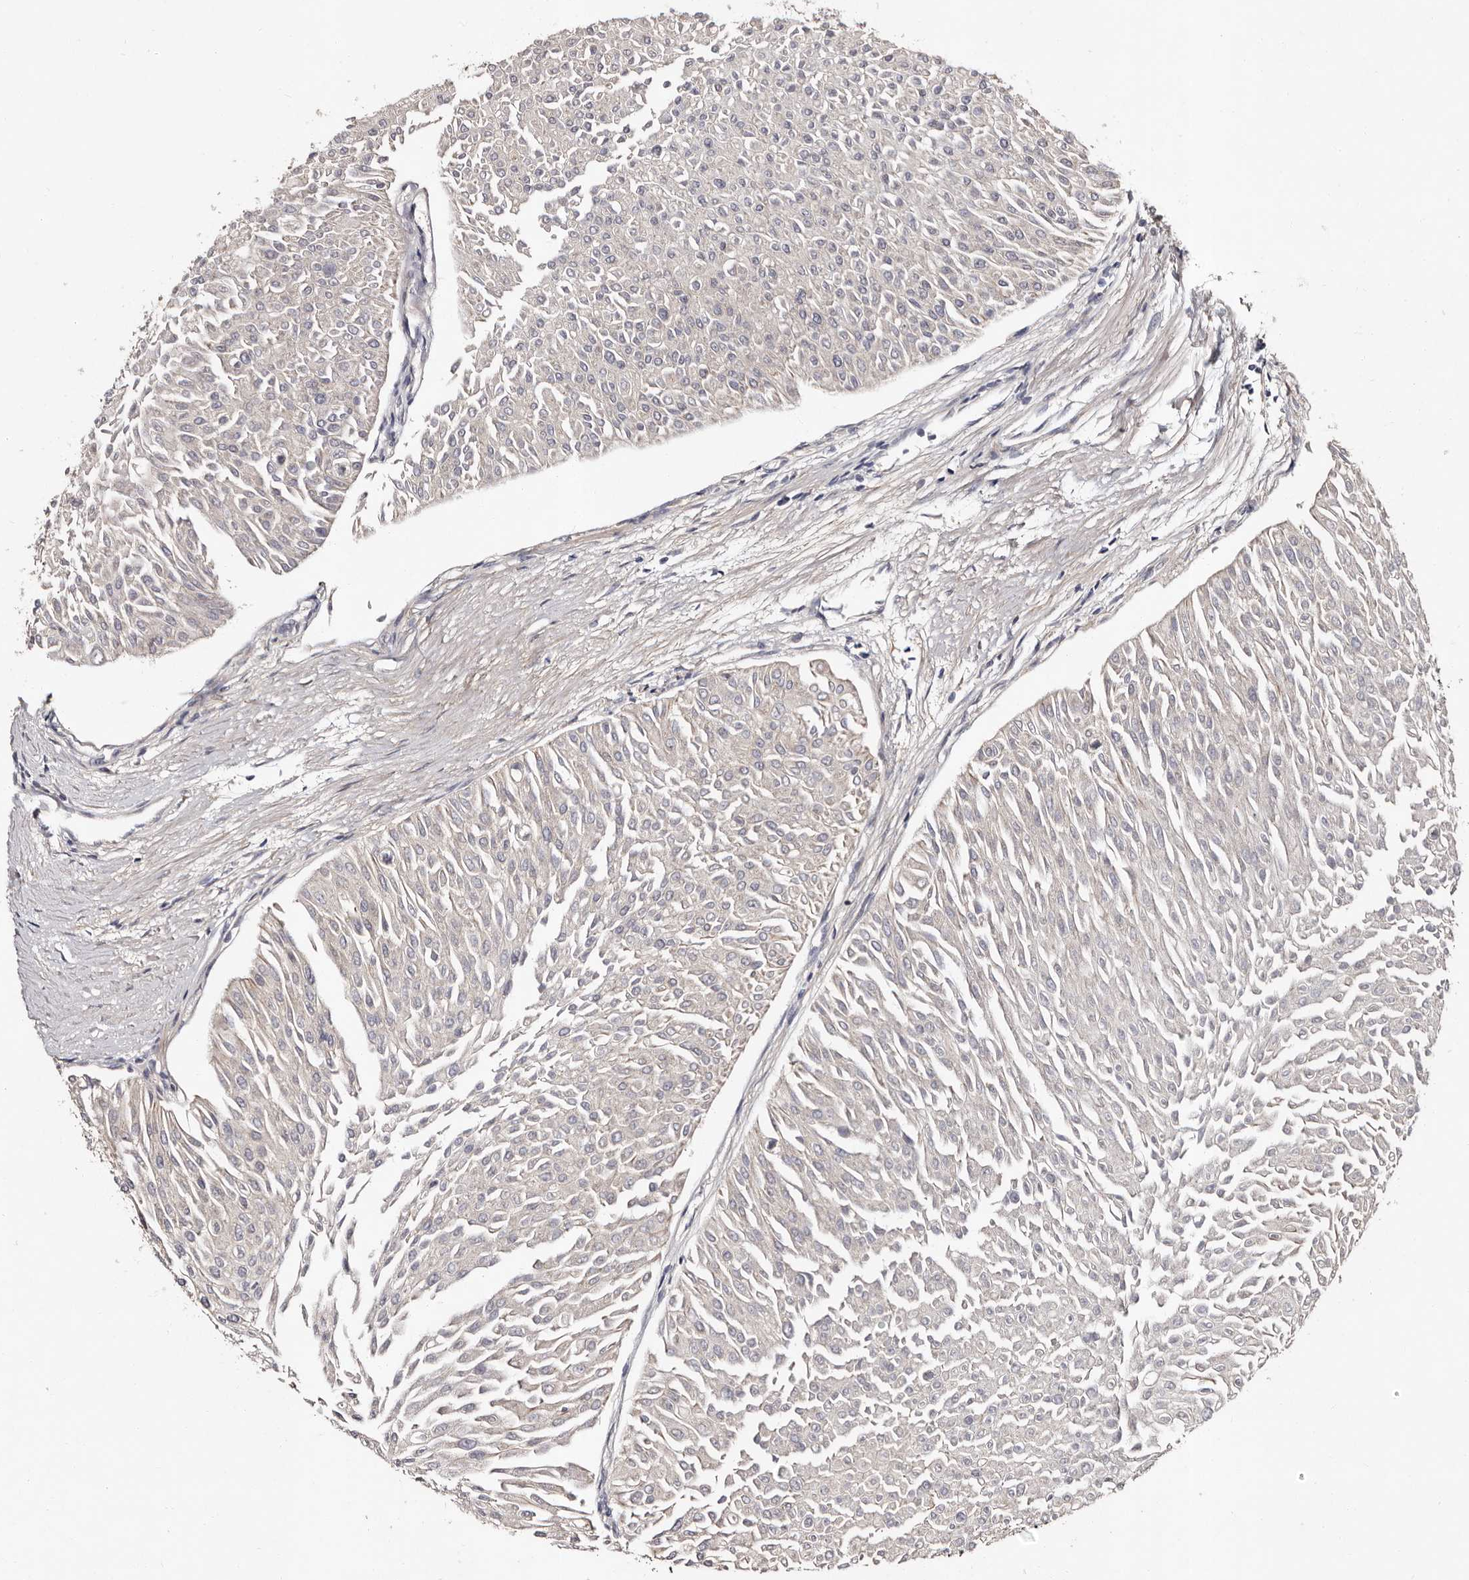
{"staining": {"intensity": "negative", "quantity": "none", "location": "none"}, "tissue": "urothelial cancer", "cell_type": "Tumor cells", "image_type": "cancer", "snomed": [{"axis": "morphology", "description": "Urothelial carcinoma, Low grade"}, {"axis": "topography", "description": "Urinary bladder"}], "caption": "Immunohistochemistry (IHC) of human urothelial carcinoma (low-grade) displays no expression in tumor cells.", "gene": "FAM91A1", "patient": {"sex": "male", "age": 67}}